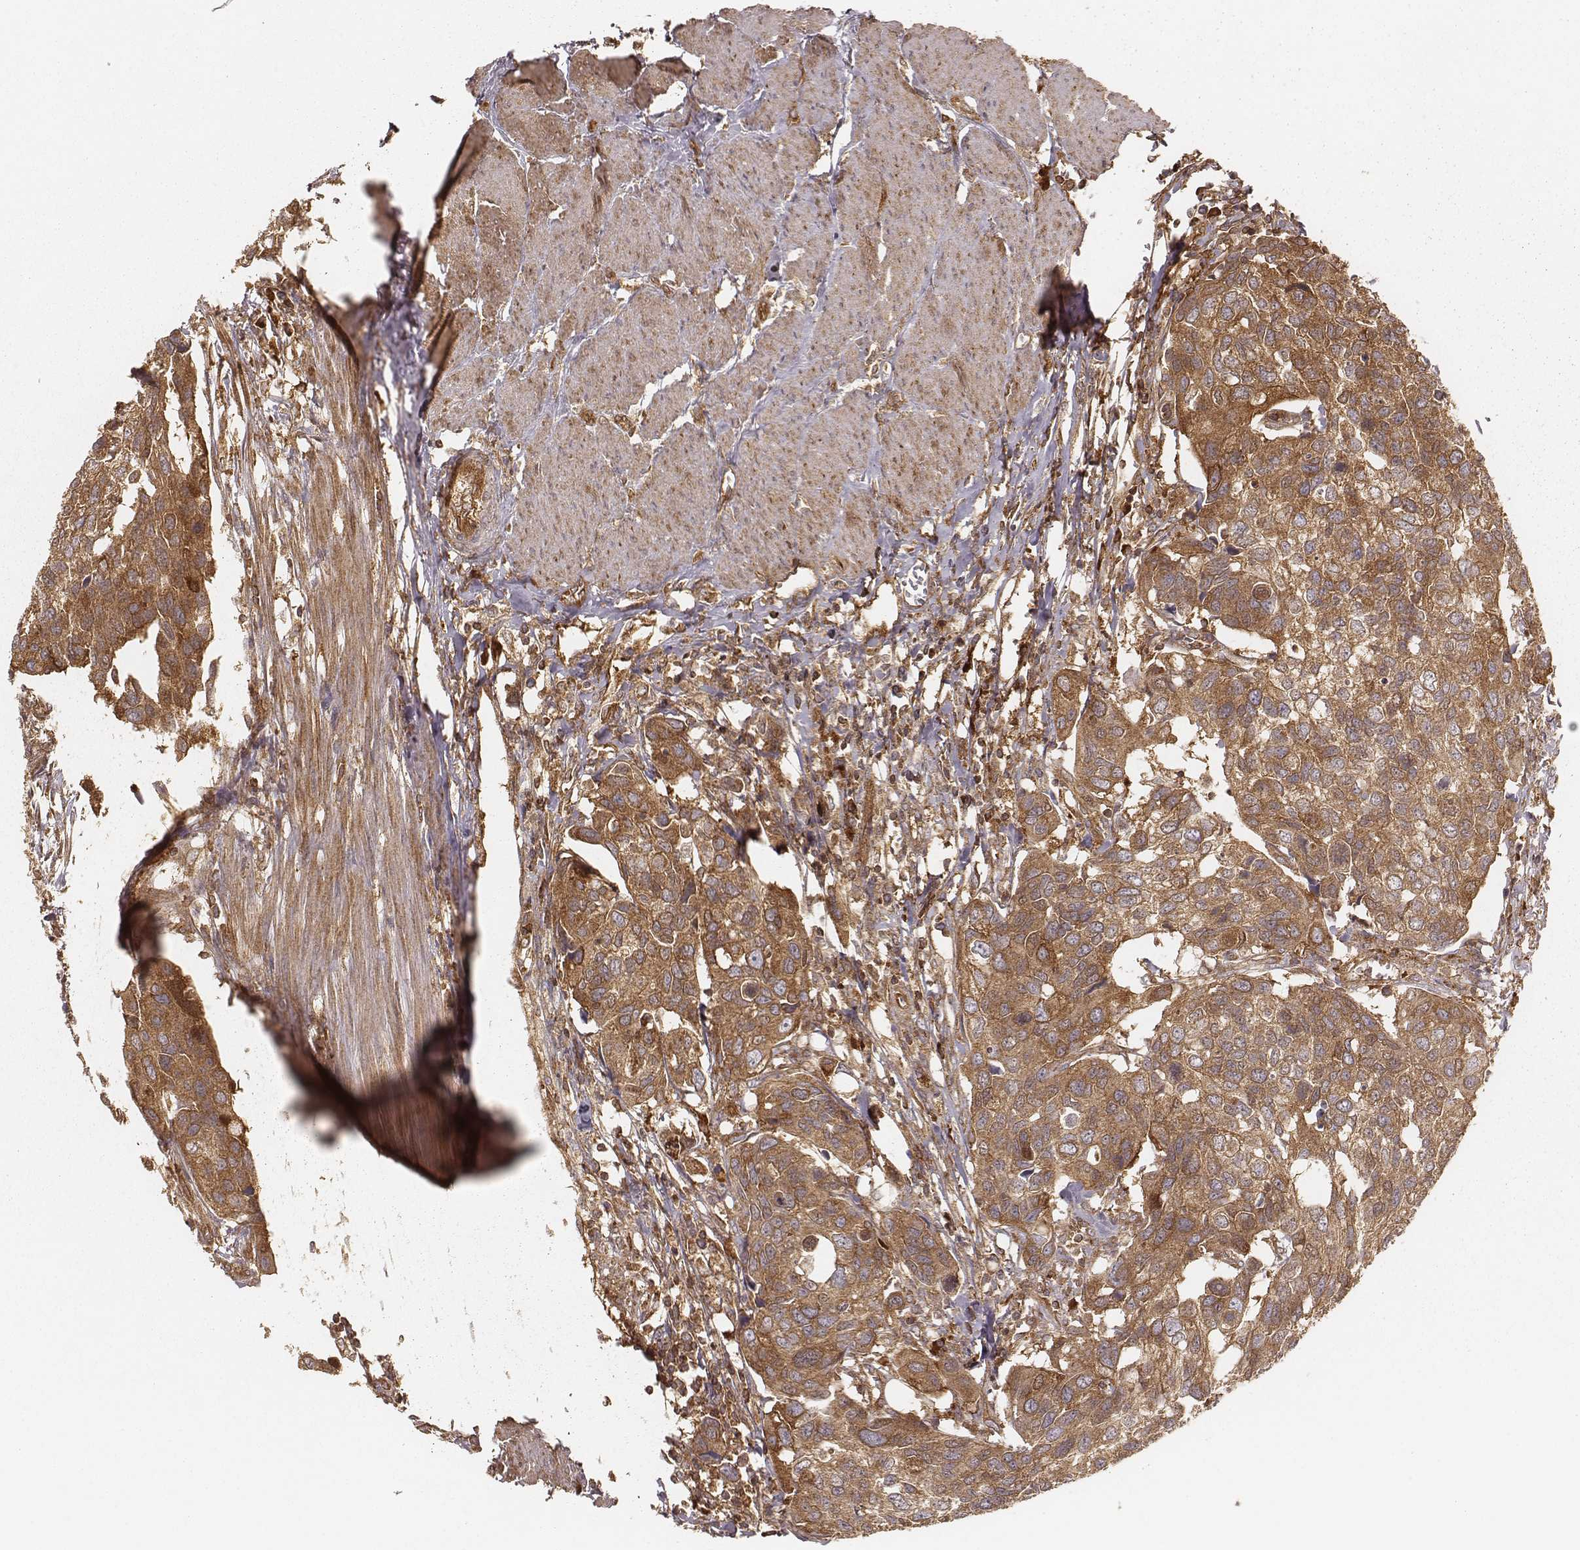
{"staining": {"intensity": "moderate", "quantity": ">75%", "location": "cytoplasmic/membranous"}, "tissue": "urothelial cancer", "cell_type": "Tumor cells", "image_type": "cancer", "snomed": [{"axis": "morphology", "description": "Urothelial carcinoma, High grade"}, {"axis": "topography", "description": "Urinary bladder"}], "caption": "Protein expression analysis of human high-grade urothelial carcinoma reveals moderate cytoplasmic/membranous positivity in about >75% of tumor cells.", "gene": "CARS1", "patient": {"sex": "male", "age": 60}}